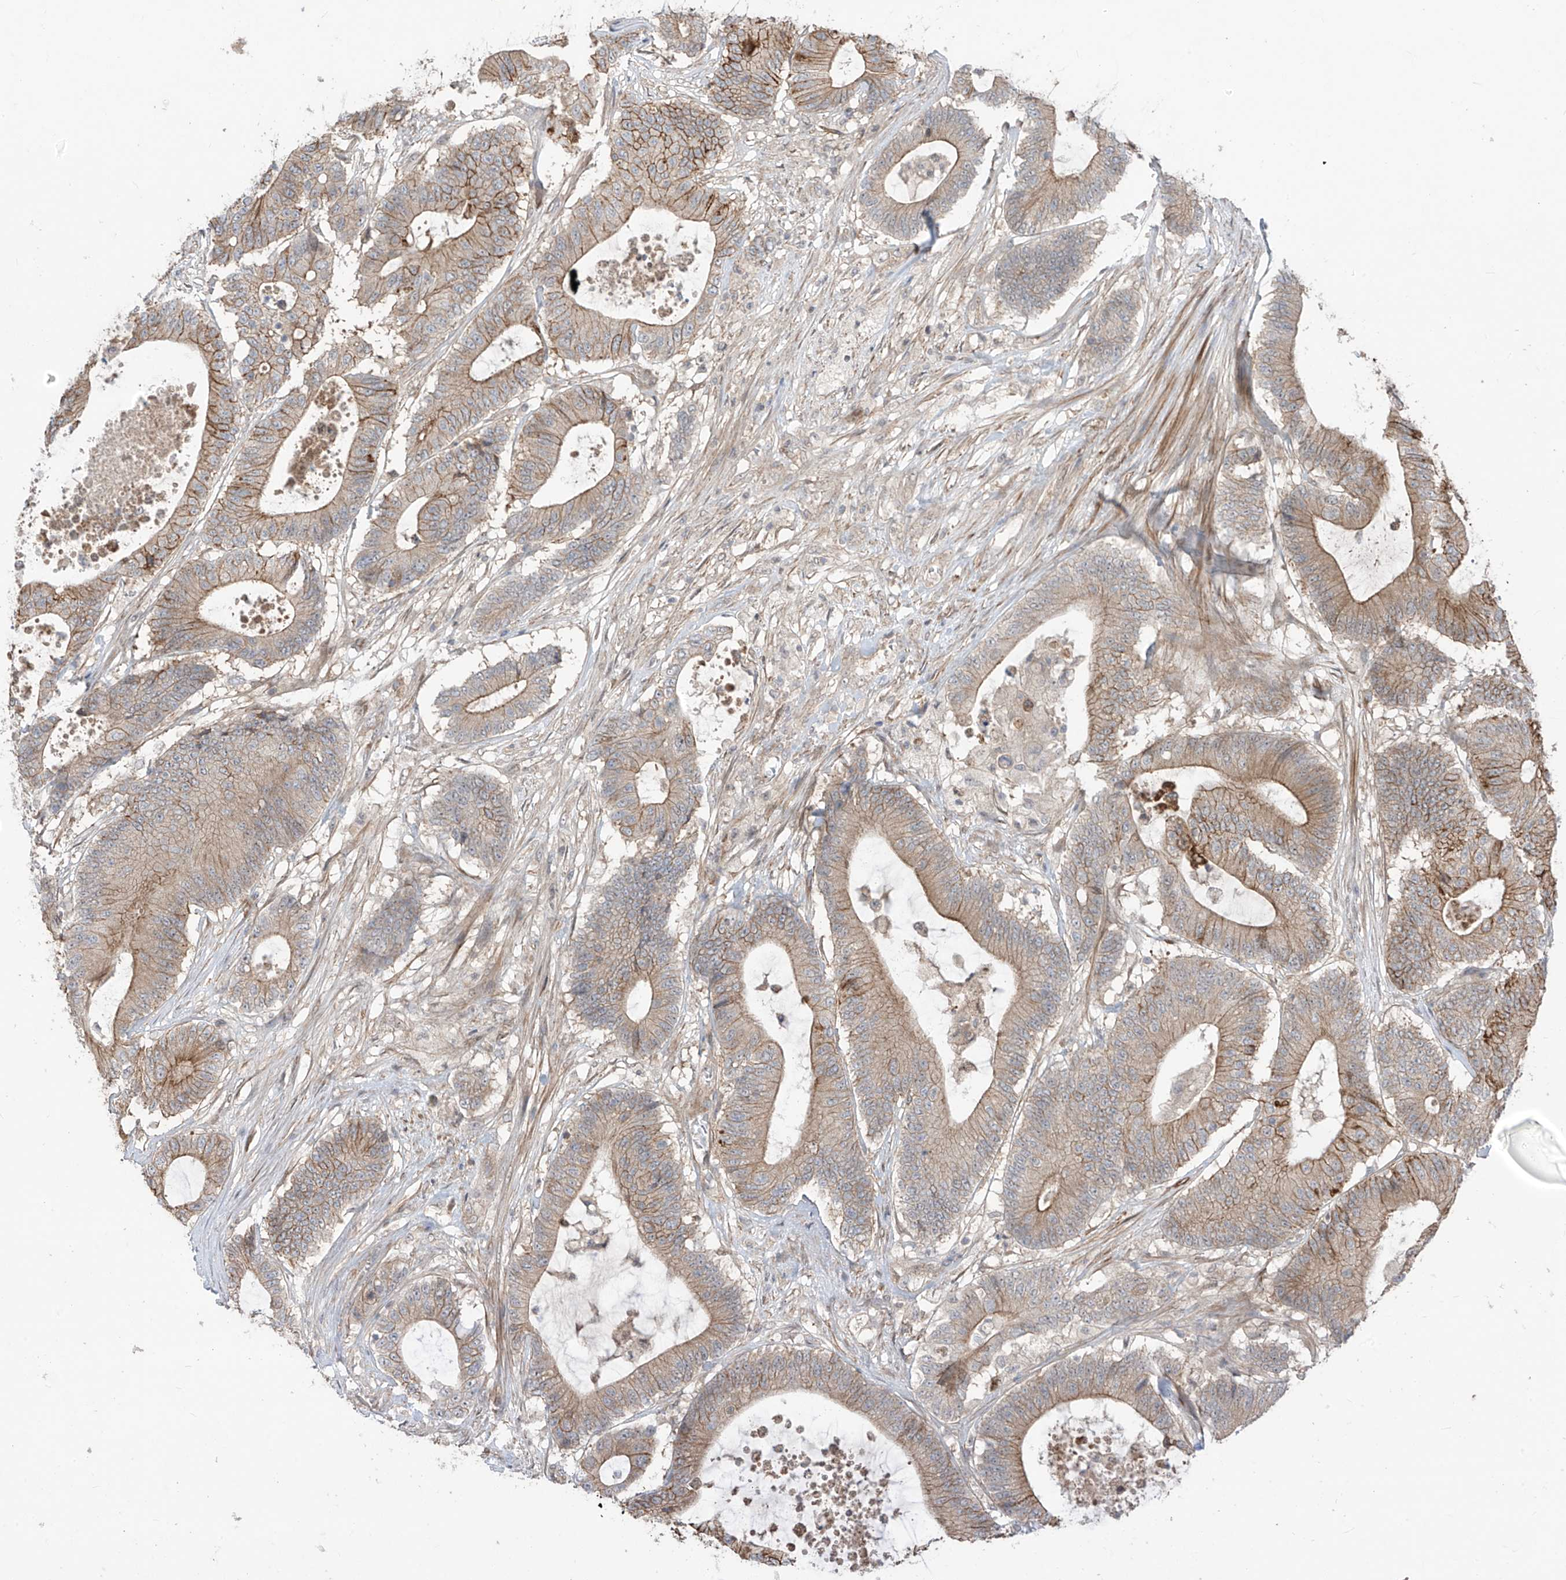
{"staining": {"intensity": "moderate", "quantity": ">75%", "location": "cytoplasmic/membranous"}, "tissue": "colorectal cancer", "cell_type": "Tumor cells", "image_type": "cancer", "snomed": [{"axis": "morphology", "description": "Adenocarcinoma, NOS"}, {"axis": "topography", "description": "Colon"}], "caption": "The immunohistochemical stain shows moderate cytoplasmic/membranous positivity in tumor cells of adenocarcinoma (colorectal) tissue.", "gene": "LRRC74A", "patient": {"sex": "female", "age": 84}}